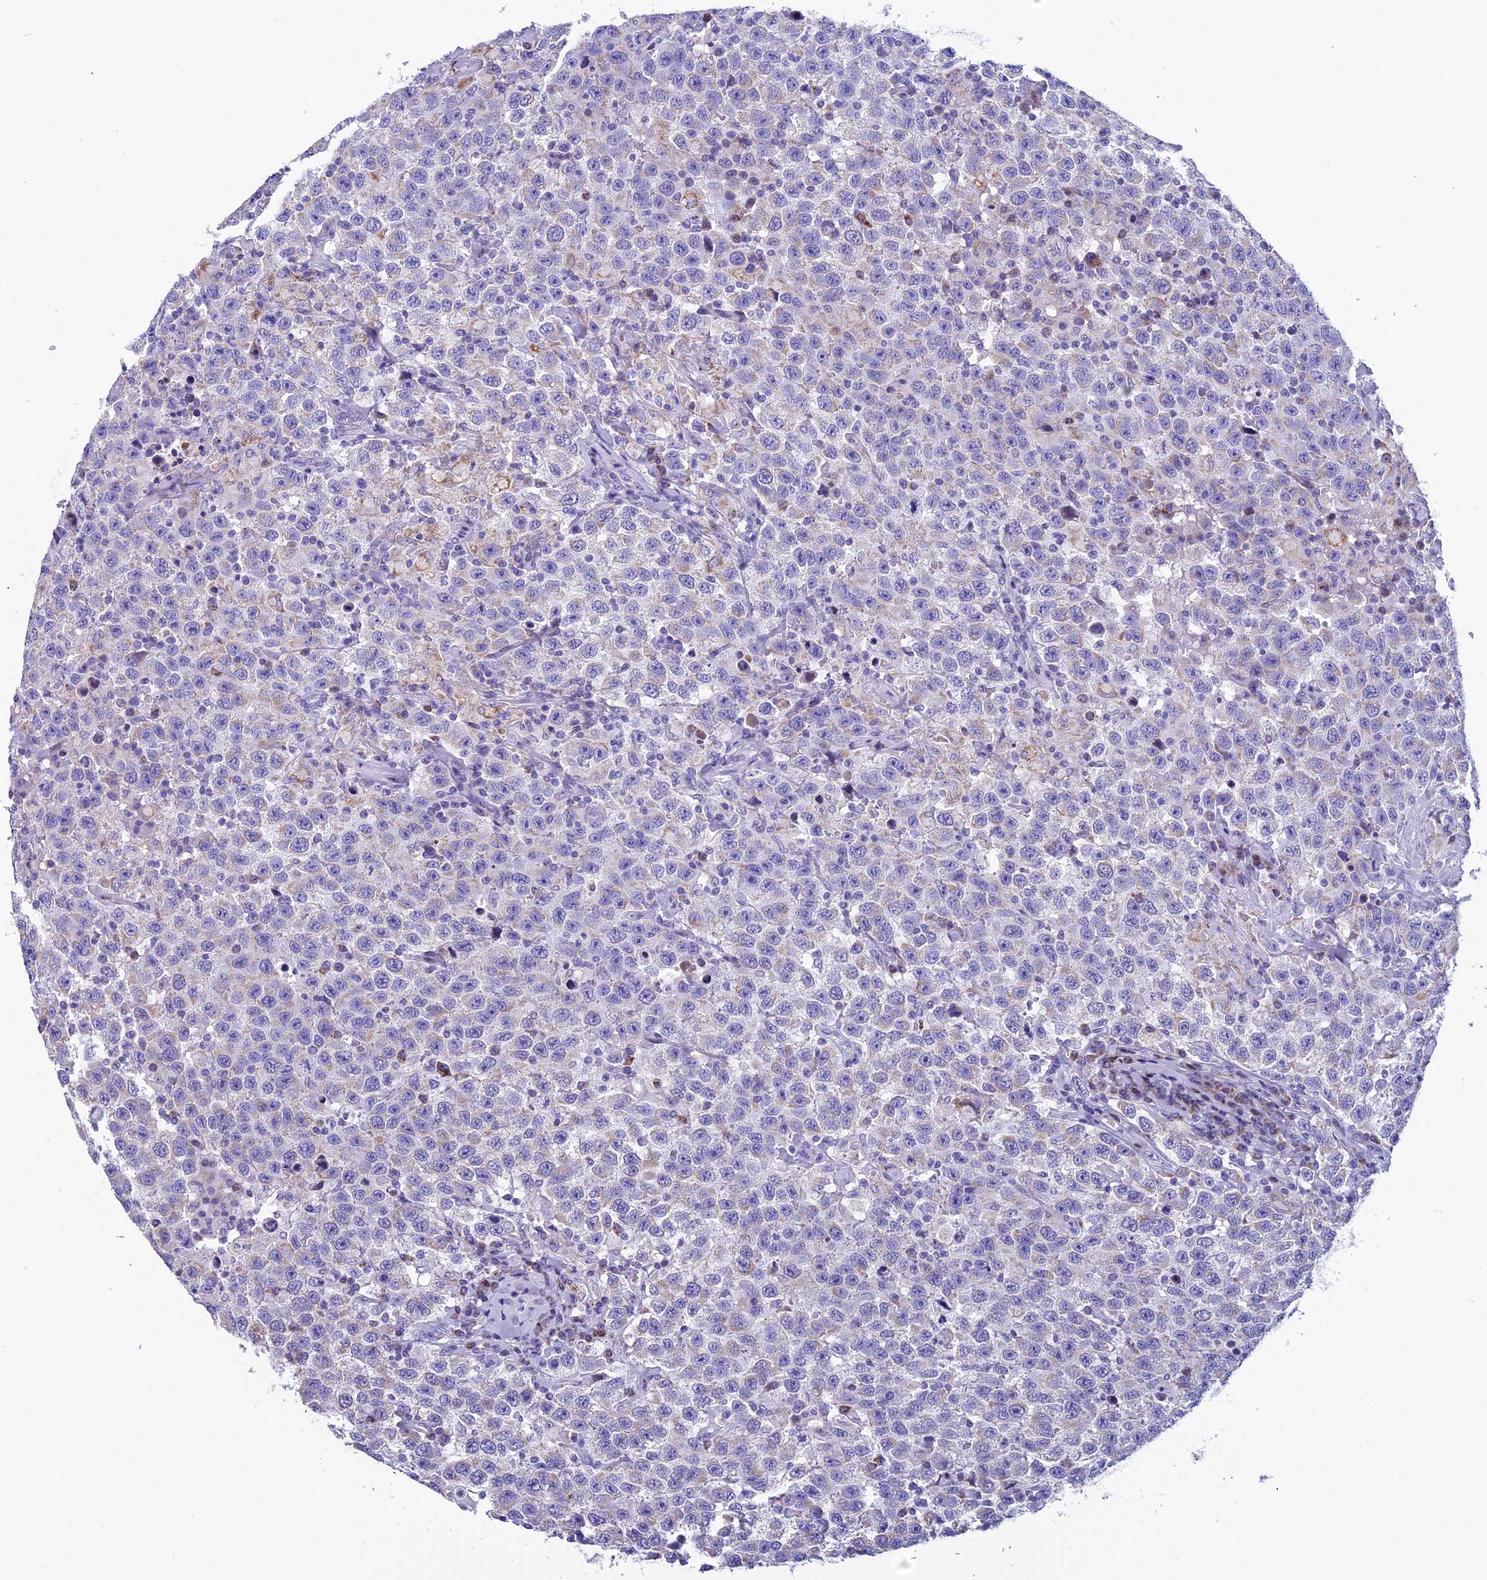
{"staining": {"intensity": "negative", "quantity": "none", "location": "none"}, "tissue": "testis cancer", "cell_type": "Tumor cells", "image_type": "cancer", "snomed": [{"axis": "morphology", "description": "Seminoma, NOS"}, {"axis": "topography", "description": "Testis"}], "caption": "High power microscopy histopathology image of an immunohistochemistry histopathology image of testis cancer, revealing no significant expression in tumor cells. Brightfield microscopy of IHC stained with DAB (brown) and hematoxylin (blue), captured at high magnification.", "gene": "ZNF563", "patient": {"sex": "male", "age": 41}}